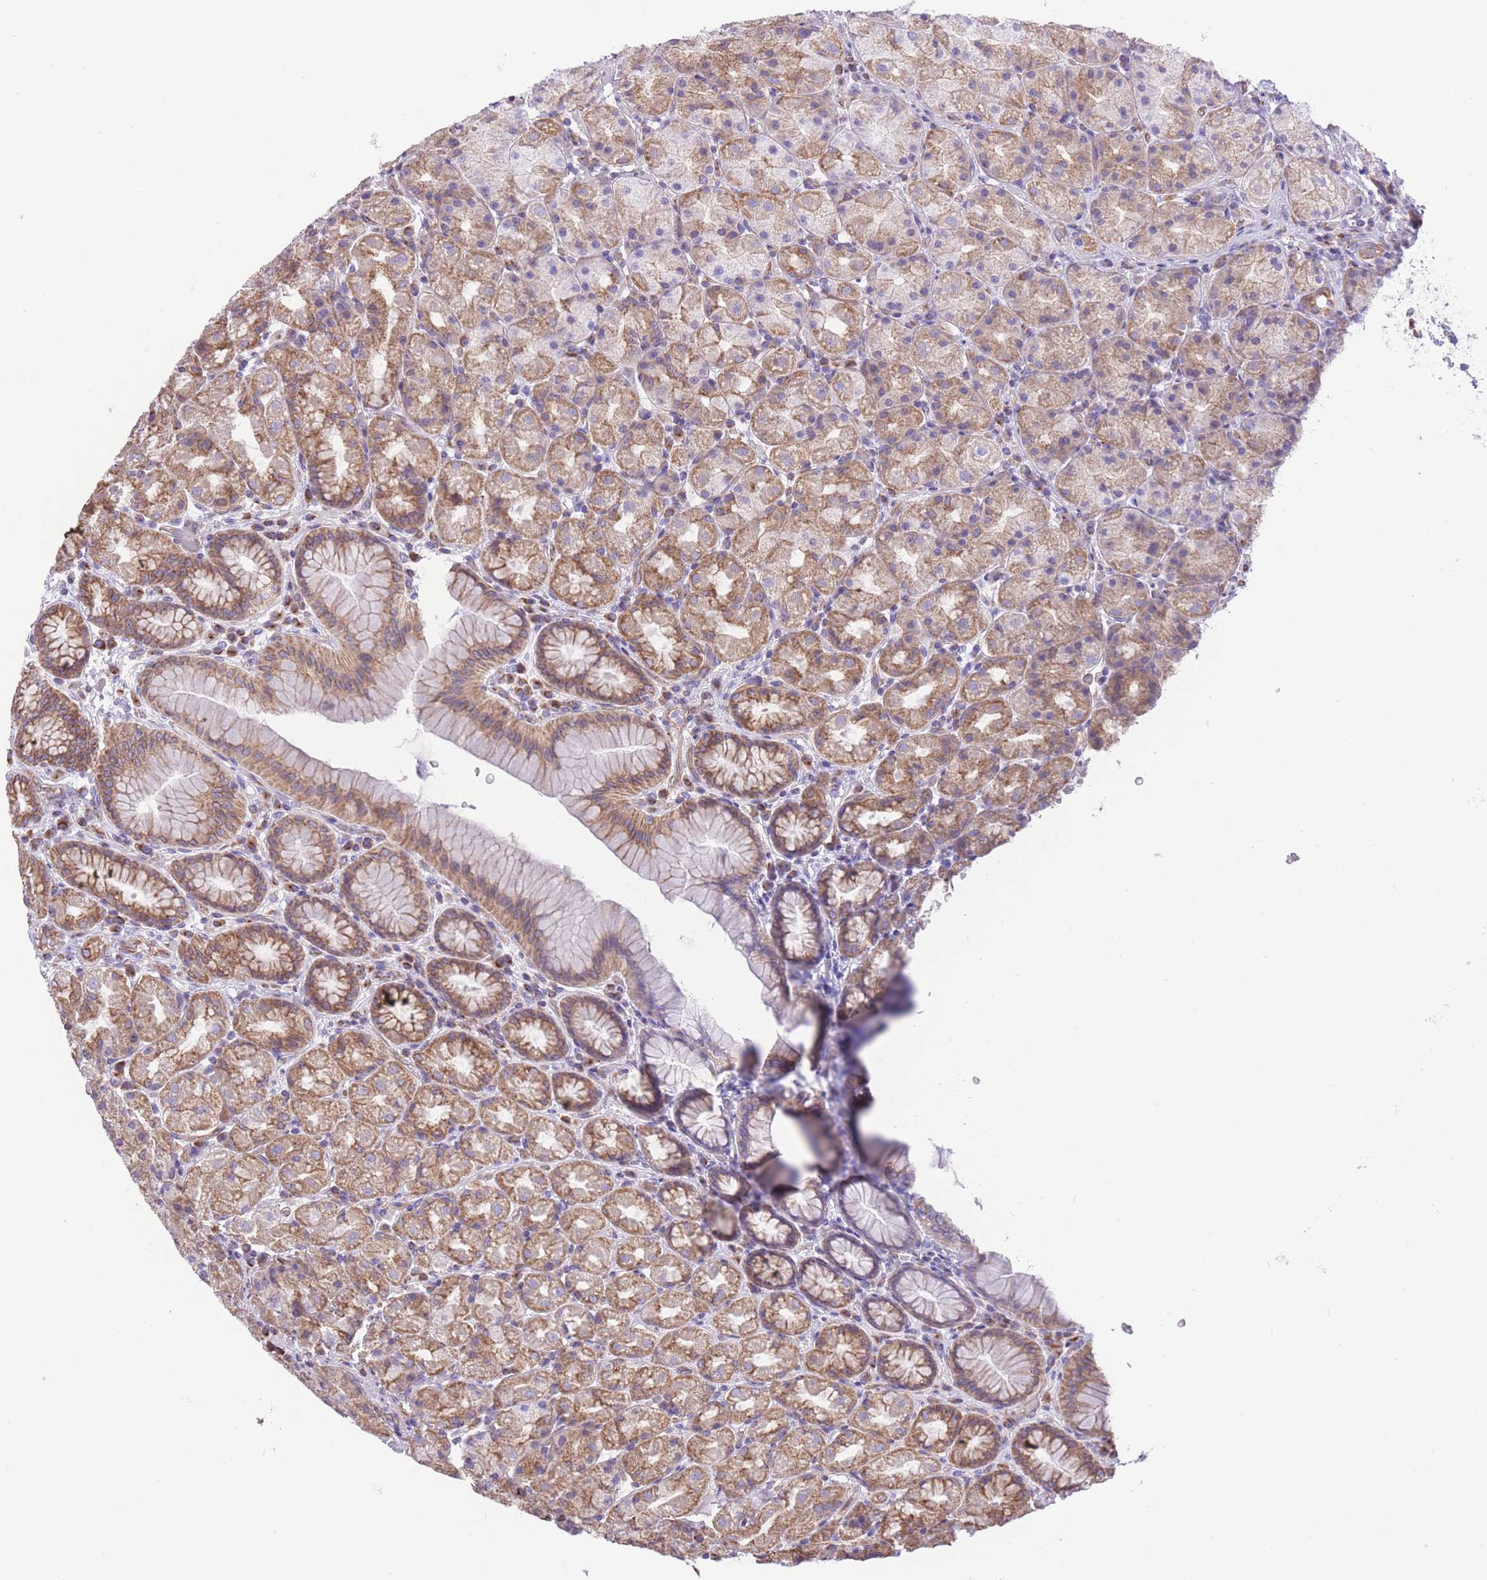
{"staining": {"intensity": "moderate", "quantity": ">75%", "location": "cytoplasmic/membranous"}, "tissue": "stomach", "cell_type": "Glandular cells", "image_type": "normal", "snomed": [{"axis": "morphology", "description": "Normal tissue, NOS"}, {"axis": "topography", "description": "Stomach, upper"}, {"axis": "topography", "description": "Stomach"}], "caption": "Stomach stained with DAB immunohistochemistry (IHC) displays medium levels of moderate cytoplasmic/membranous positivity in about >75% of glandular cells.", "gene": "RHOU", "patient": {"sex": "male", "age": 68}}